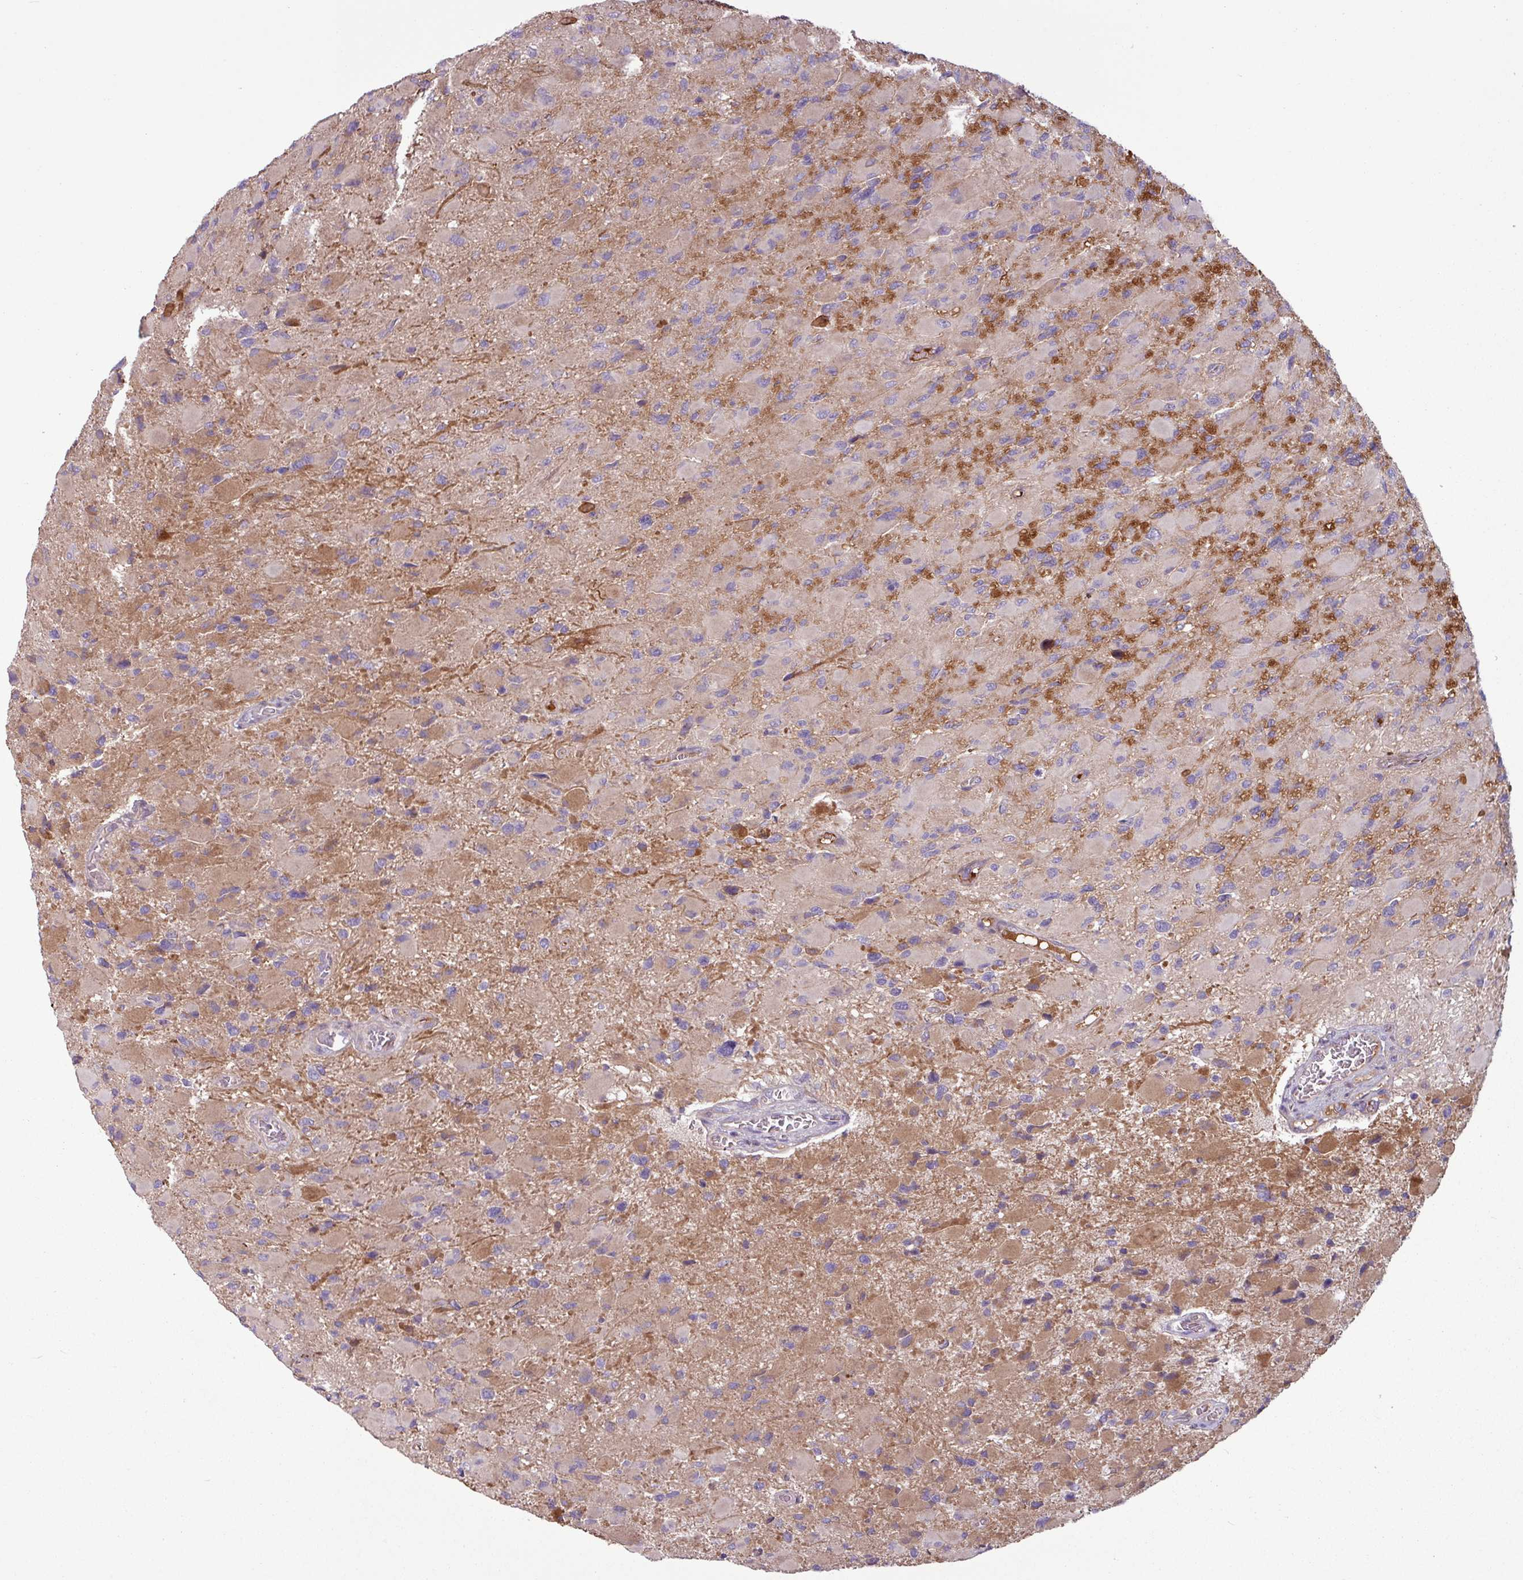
{"staining": {"intensity": "moderate", "quantity": "<25%", "location": "cytoplasmic/membranous"}, "tissue": "glioma", "cell_type": "Tumor cells", "image_type": "cancer", "snomed": [{"axis": "morphology", "description": "Glioma, malignant, High grade"}, {"axis": "topography", "description": "Cerebral cortex"}], "caption": "Glioma stained with immunohistochemistry (IHC) displays moderate cytoplasmic/membranous positivity in about <25% of tumor cells.", "gene": "C4B", "patient": {"sex": "female", "age": 36}}